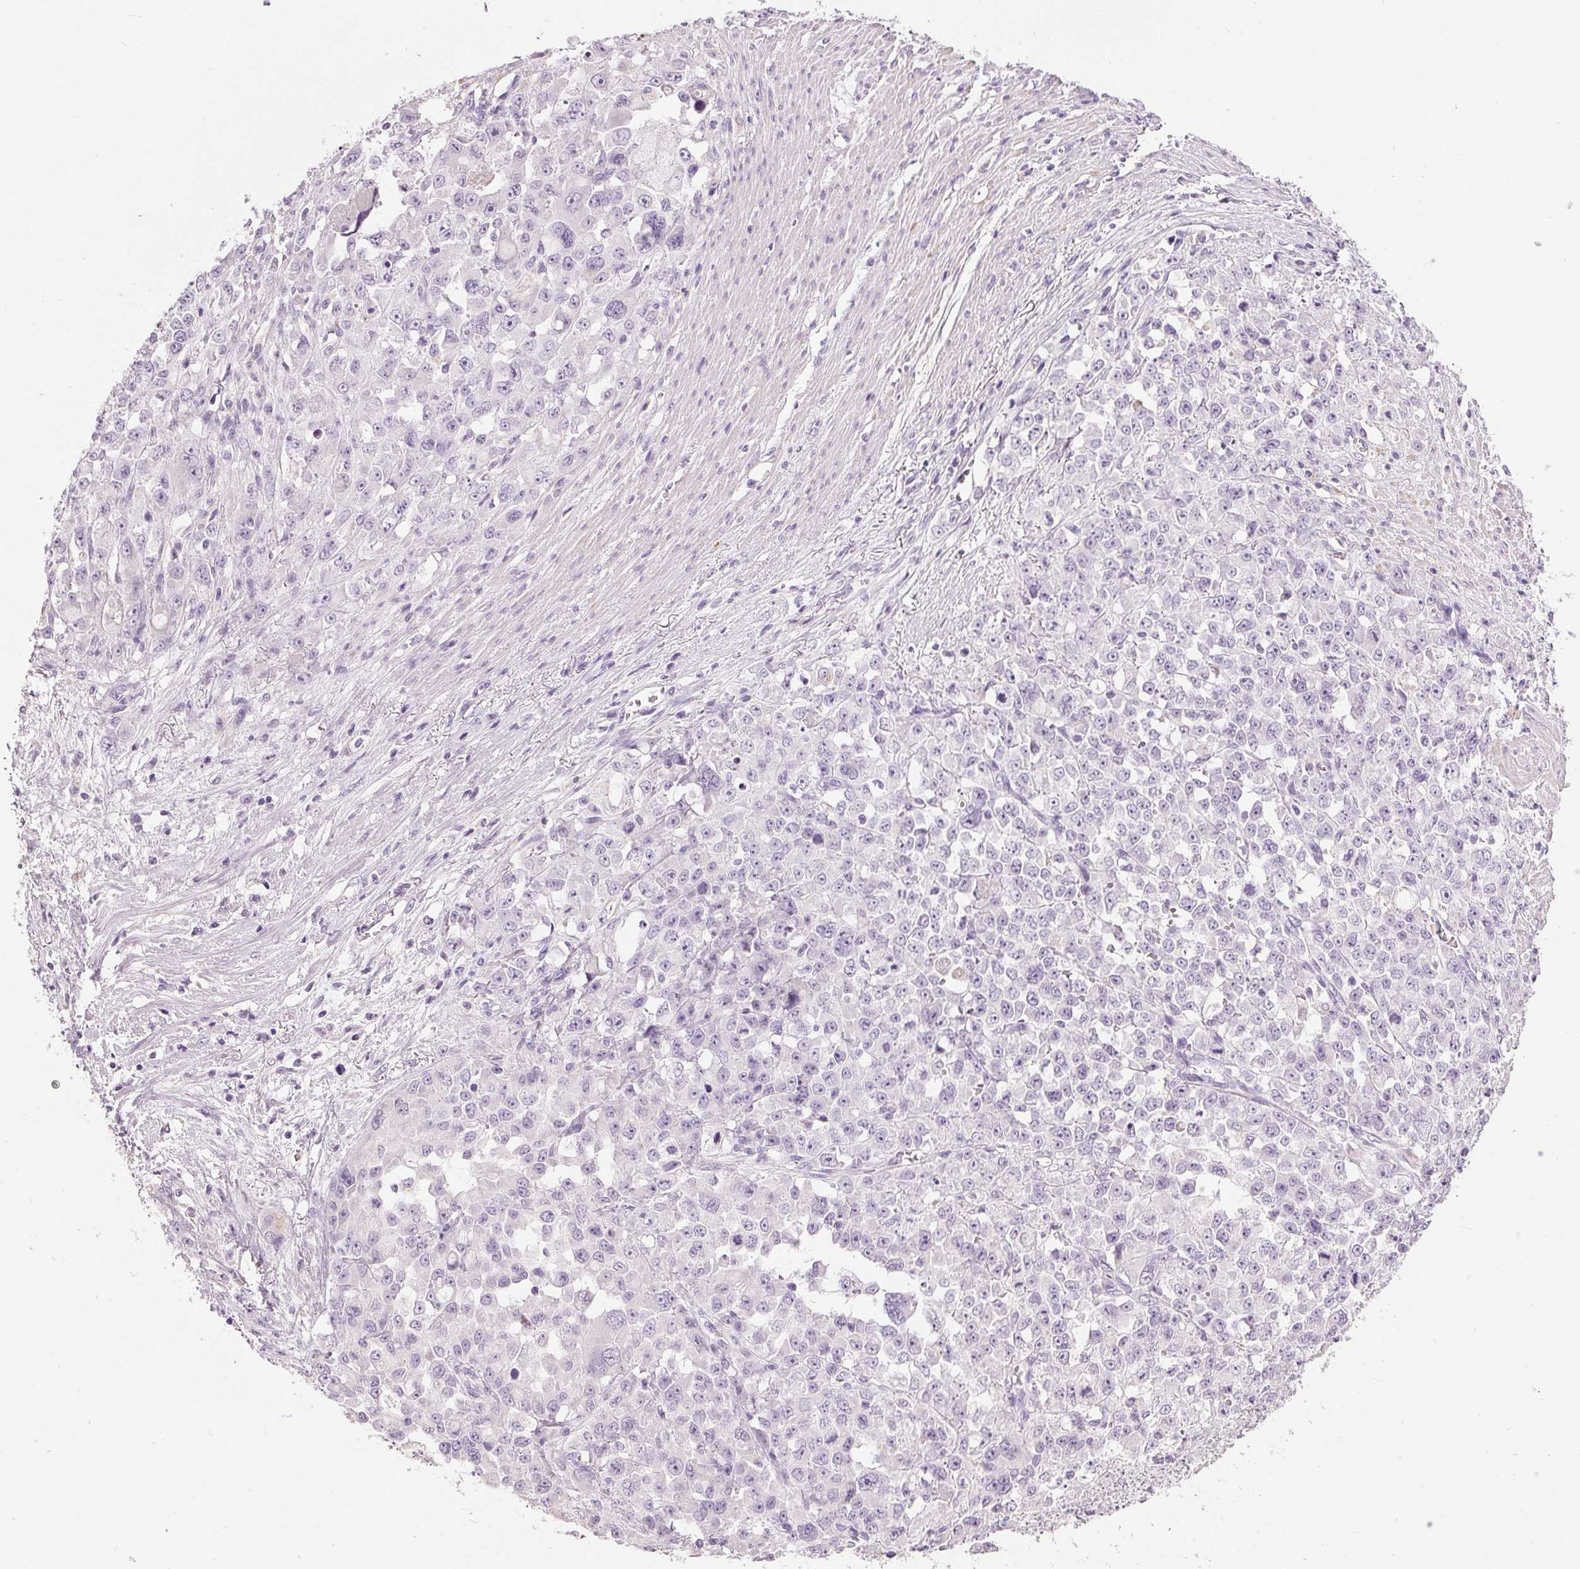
{"staining": {"intensity": "negative", "quantity": "none", "location": "none"}, "tissue": "stomach cancer", "cell_type": "Tumor cells", "image_type": "cancer", "snomed": [{"axis": "morphology", "description": "Adenocarcinoma, NOS"}, {"axis": "topography", "description": "Stomach"}], "caption": "Protein analysis of stomach cancer exhibits no significant positivity in tumor cells.", "gene": "MISP", "patient": {"sex": "female", "age": 76}}